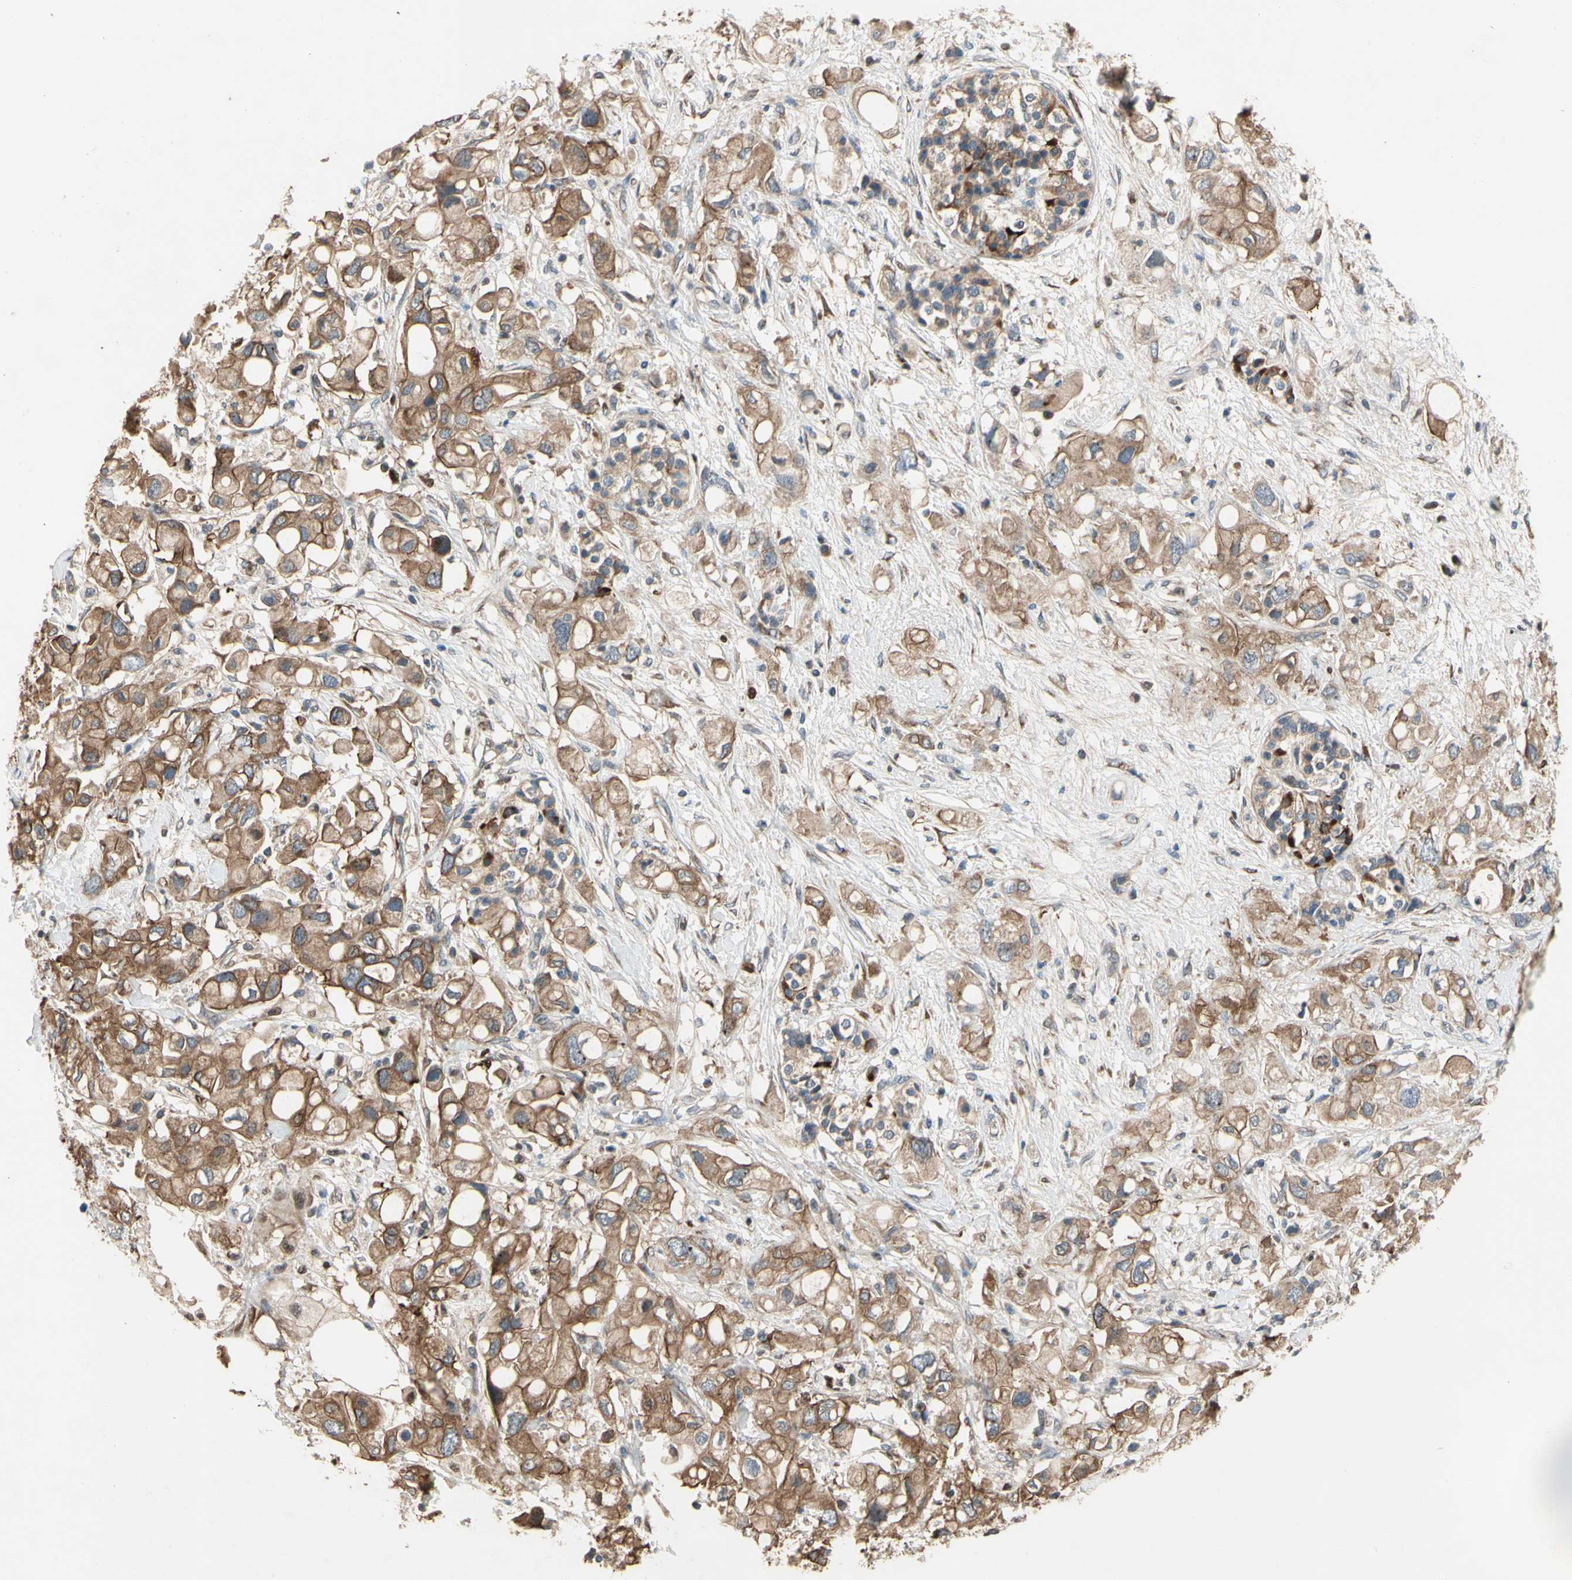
{"staining": {"intensity": "strong", "quantity": ">75%", "location": "cytoplasmic/membranous"}, "tissue": "pancreatic cancer", "cell_type": "Tumor cells", "image_type": "cancer", "snomed": [{"axis": "morphology", "description": "Adenocarcinoma, NOS"}, {"axis": "topography", "description": "Pancreas"}], "caption": "Protein staining reveals strong cytoplasmic/membranous expression in about >75% of tumor cells in pancreatic cancer (adenocarcinoma).", "gene": "CGREF1", "patient": {"sex": "female", "age": 56}}